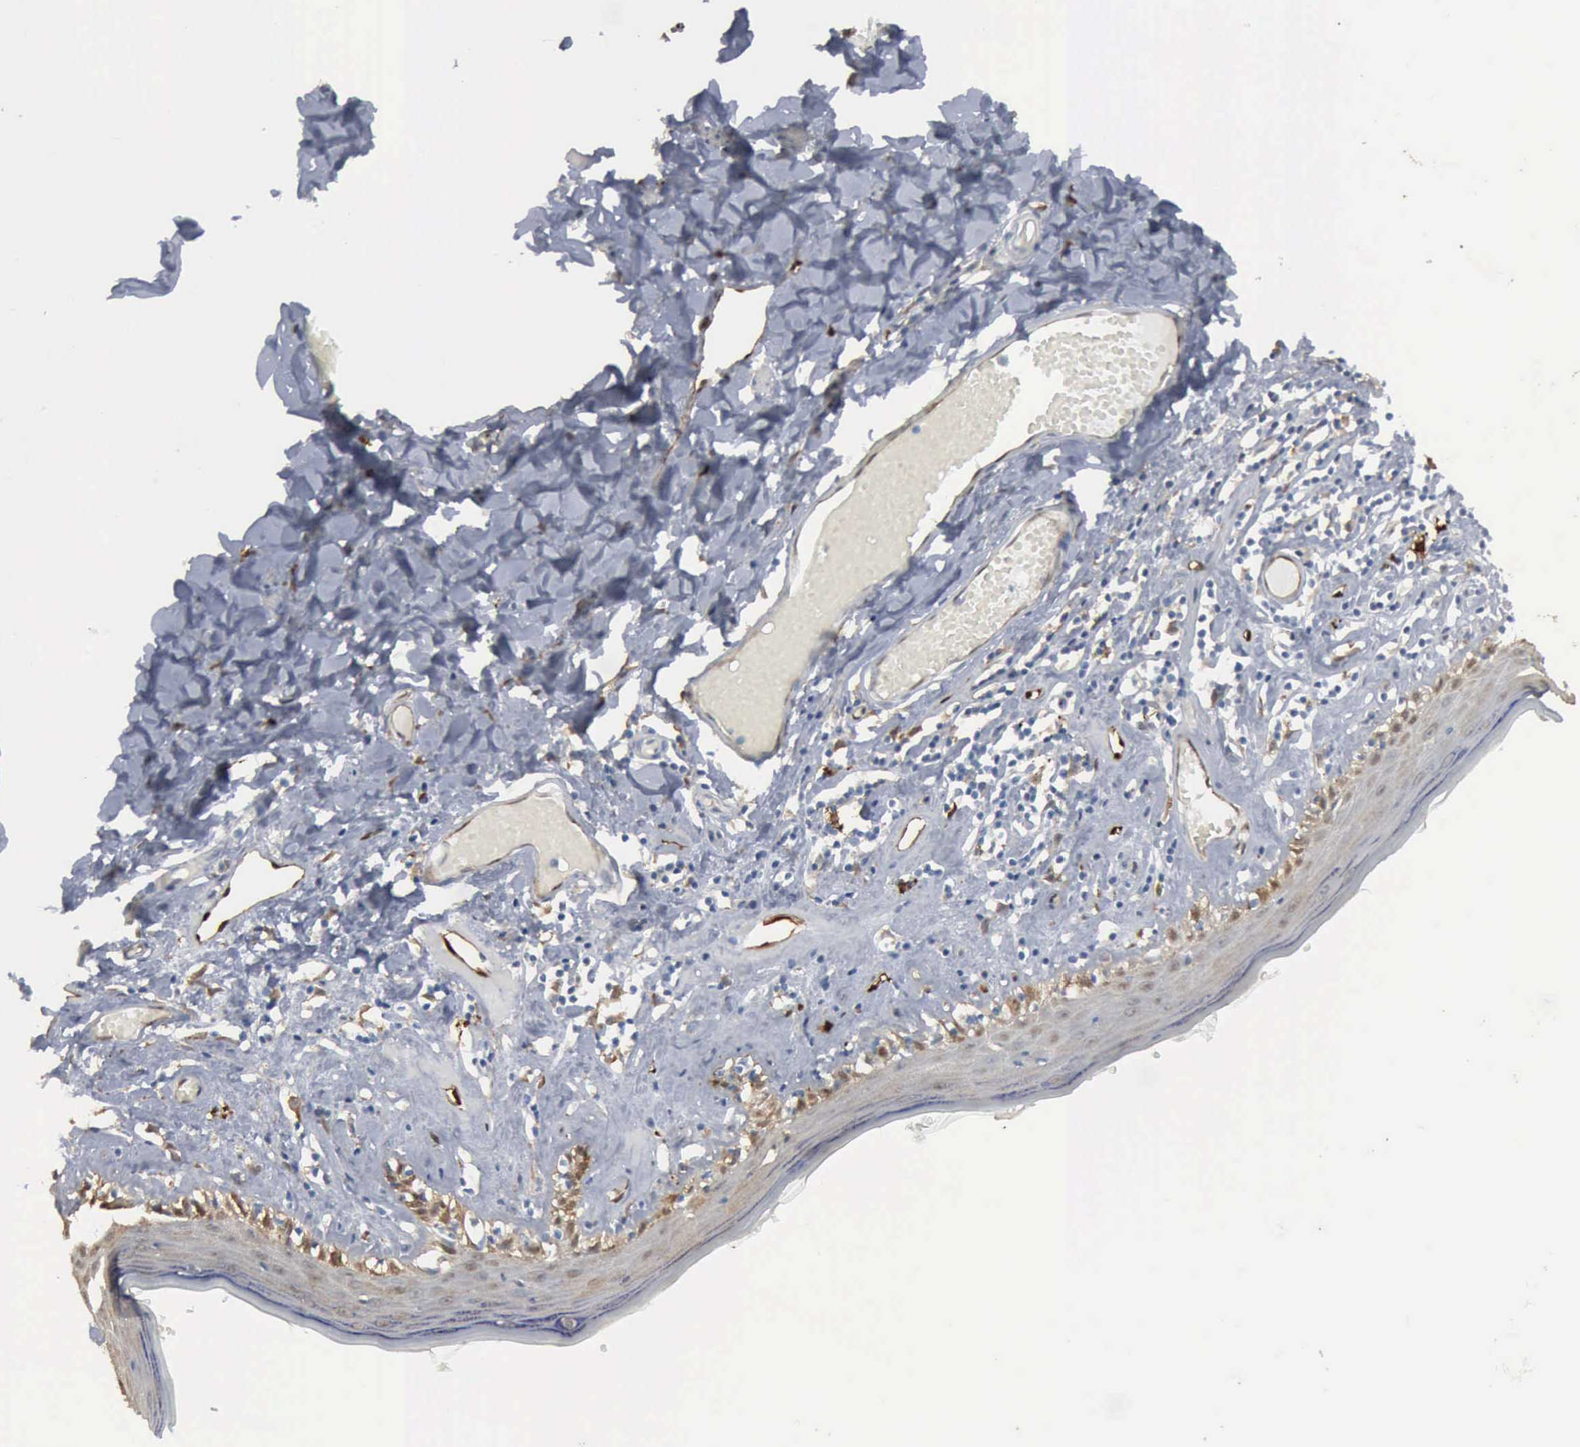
{"staining": {"intensity": "weak", "quantity": "25%-75%", "location": "cytoplasmic/membranous"}, "tissue": "skin", "cell_type": "Epidermal cells", "image_type": "normal", "snomed": [{"axis": "morphology", "description": "Normal tissue, NOS"}, {"axis": "topography", "description": "Vascular tissue"}, {"axis": "topography", "description": "Vulva"}, {"axis": "topography", "description": "Peripheral nerve tissue"}], "caption": "High-power microscopy captured an immunohistochemistry histopathology image of unremarkable skin, revealing weak cytoplasmic/membranous expression in approximately 25%-75% of epidermal cells. The staining was performed using DAB (3,3'-diaminobenzidine) to visualize the protein expression in brown, while the nuclei were stained in blue with hematoxylin (Magnification: 20x).", "gene": "FSCN1", "patient": {"sex": "female", "age": 86}}